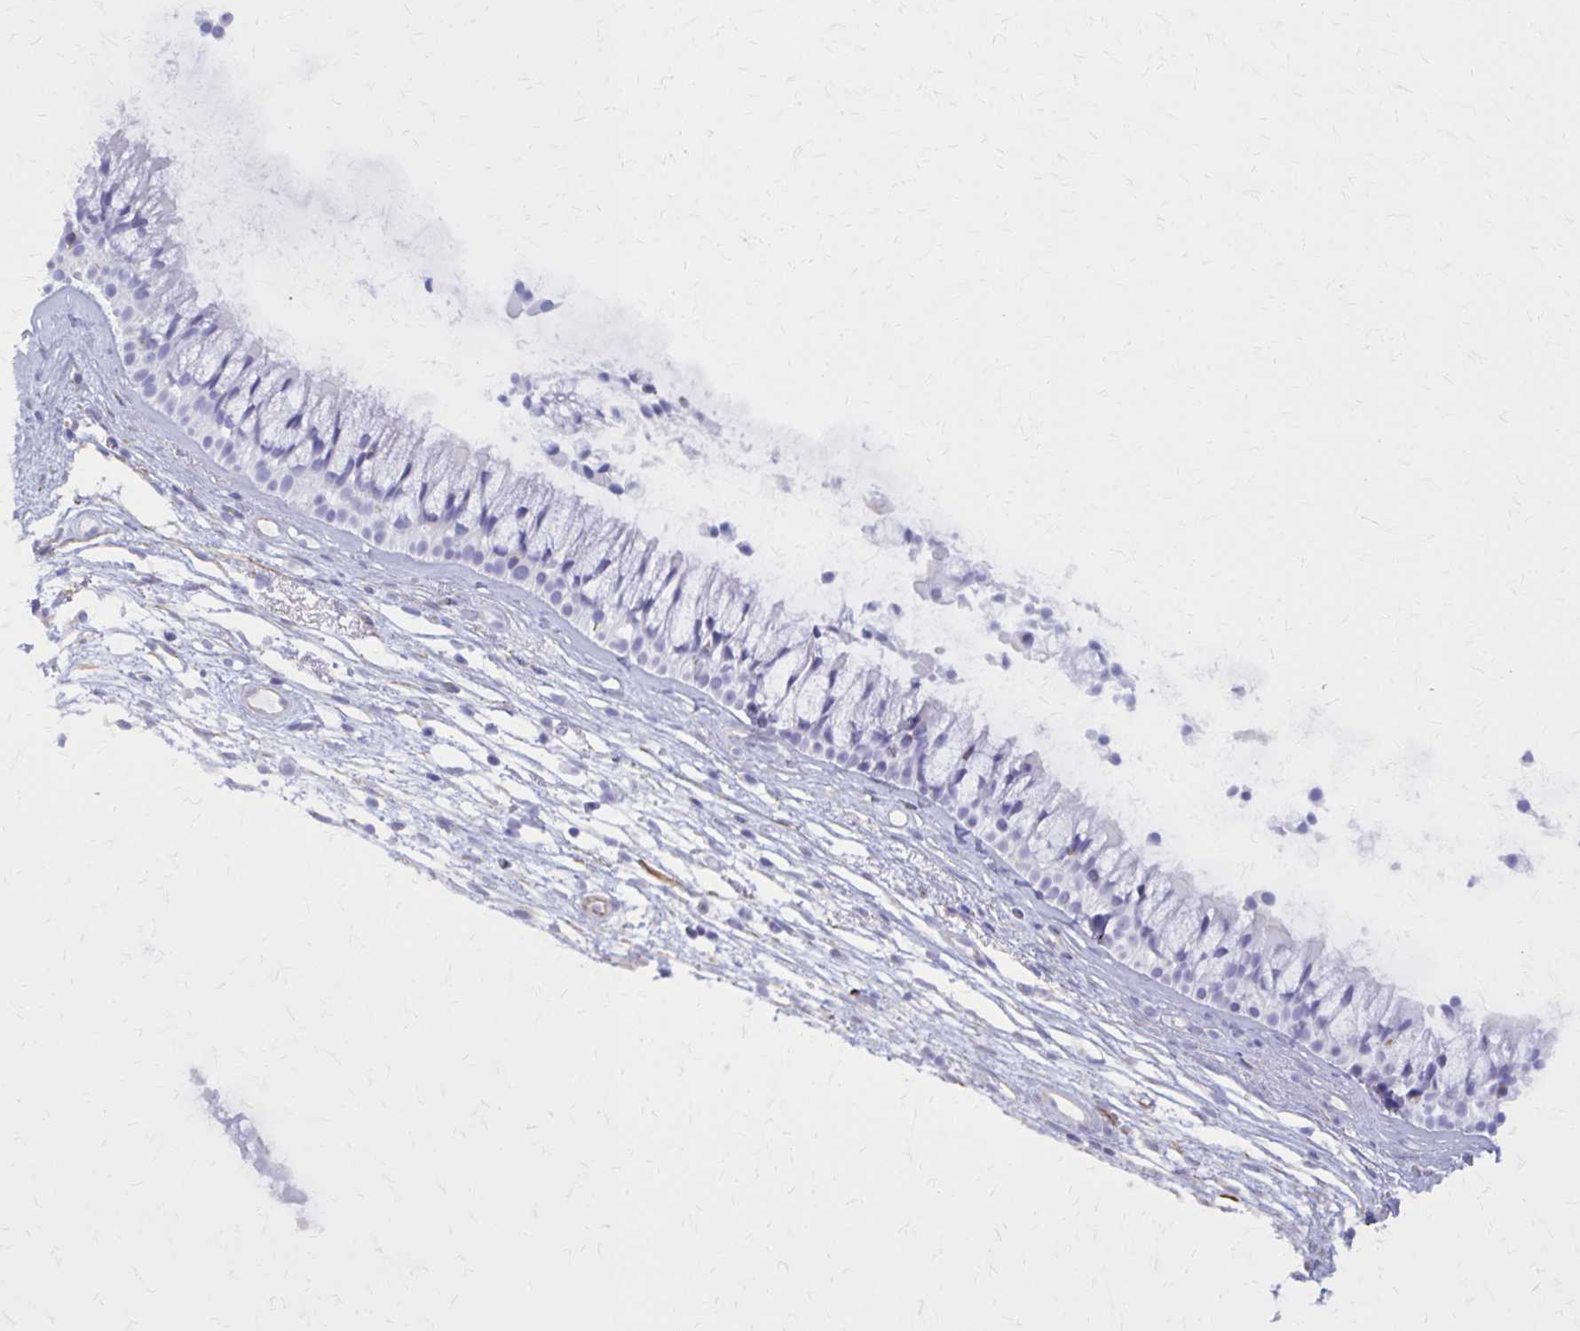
{"staining": {"intensity": "negative", "quantity": "none", "location": "none"}, "tissue": "nasopharynx", "cell_type": "Respiratory epithelial cells", "image_type": "normal", "snomed": [{"axis": "morphology", "description": "Normal tissue, NOS"}, {"axis": "topography", "description": "Nasopharynx"}], "caption": "DAB immunohistochemical staining of unremarkable human nasopharynx exhibits no significant expression in respiratory epithelial cells.", "gene": "GFAP", "patient": {"sex": "female", "age": 75}}